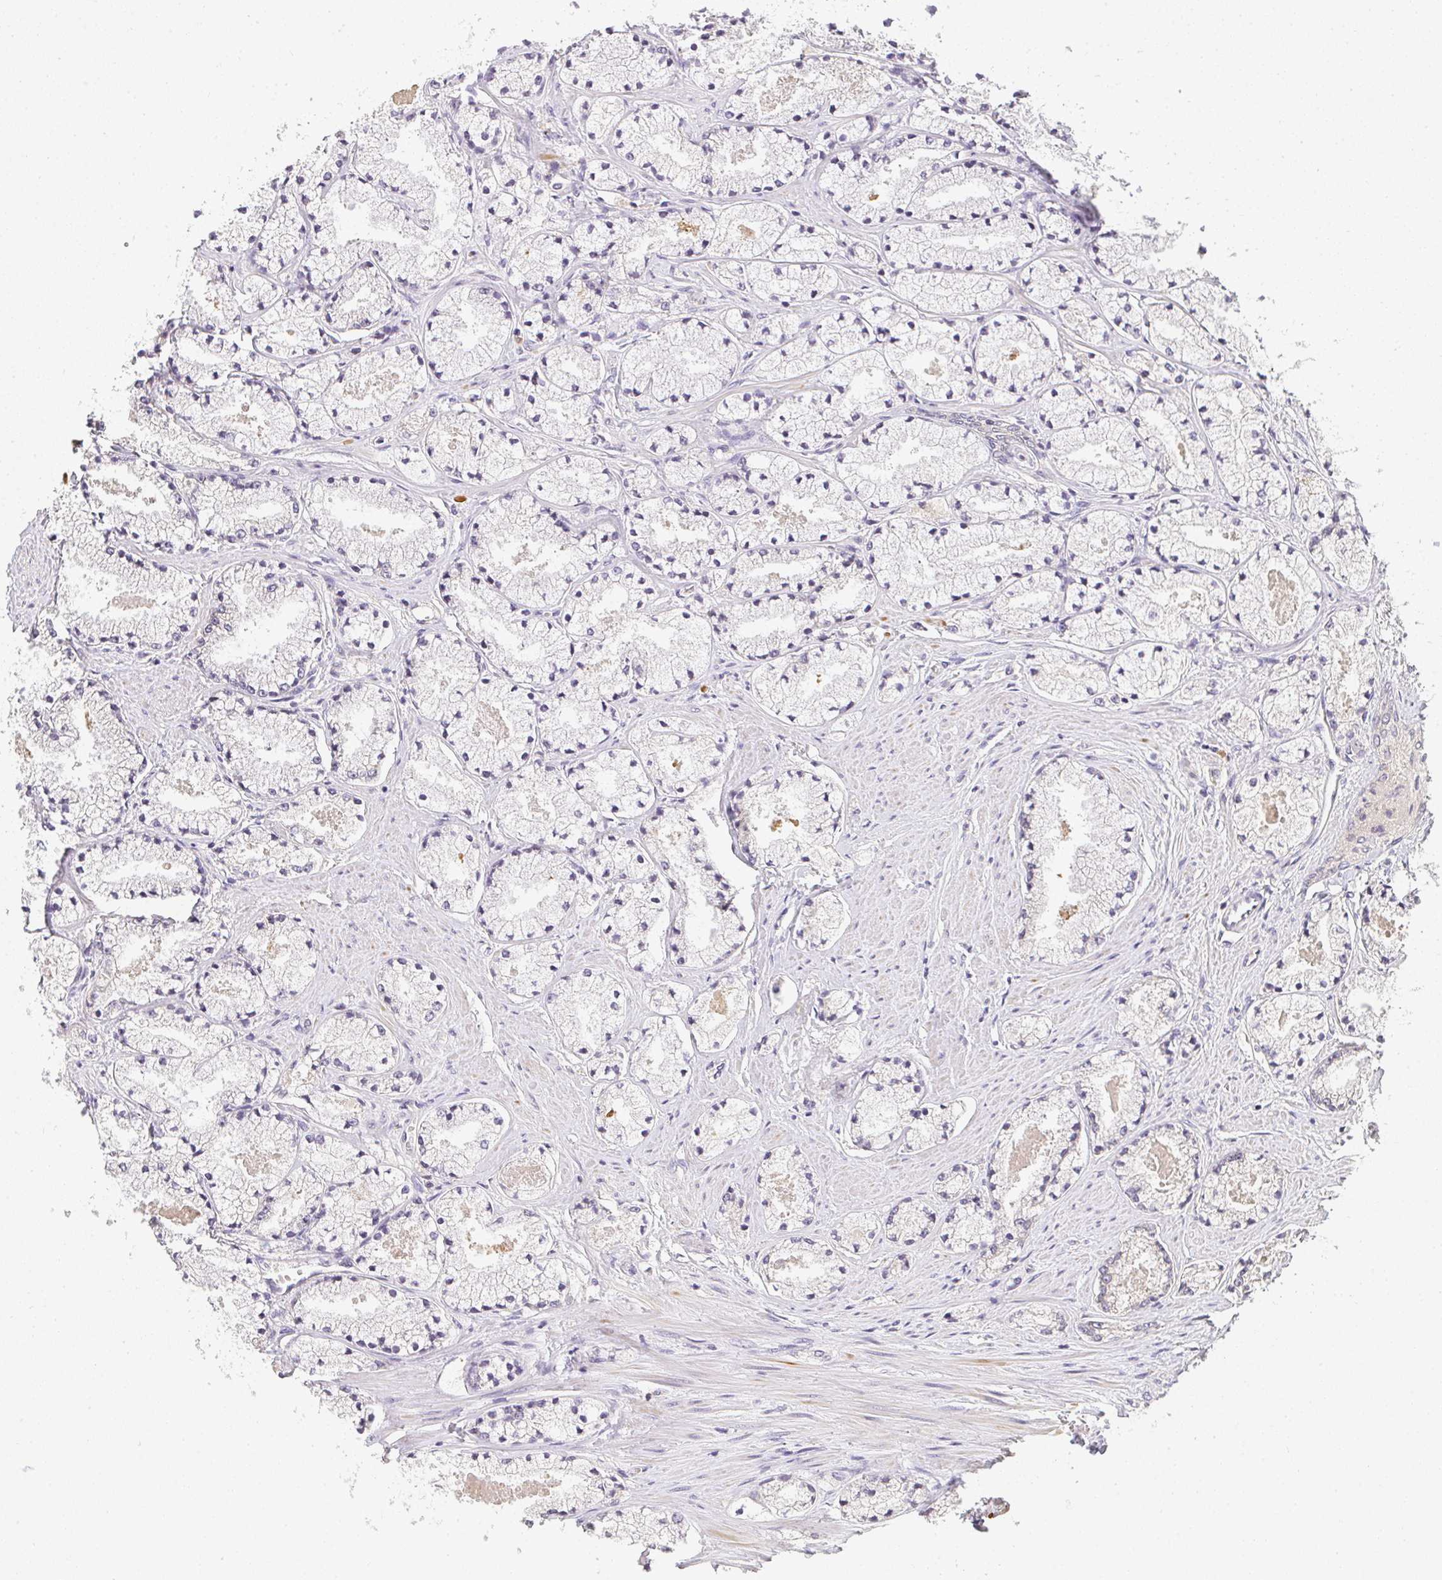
{"staining": {"intensity": "negative", "quantity": "none", "location": "none"}, "tissue": "prostate cancer", "cell_type": "Tumor cells", "image_type": "cancer", "snomed": [{"axis": "morphology", "description": "Adenocarcinoma, High grade"}, {"axis": "topography", "description": "Prostate"}], "caption": "This is an IHC micrograph of high-grade adenocarcinoma (prostate). There is no staining in tumor cells.", "gene": "SLC35B3", "patient": {"sex": "male", "age": 63}}